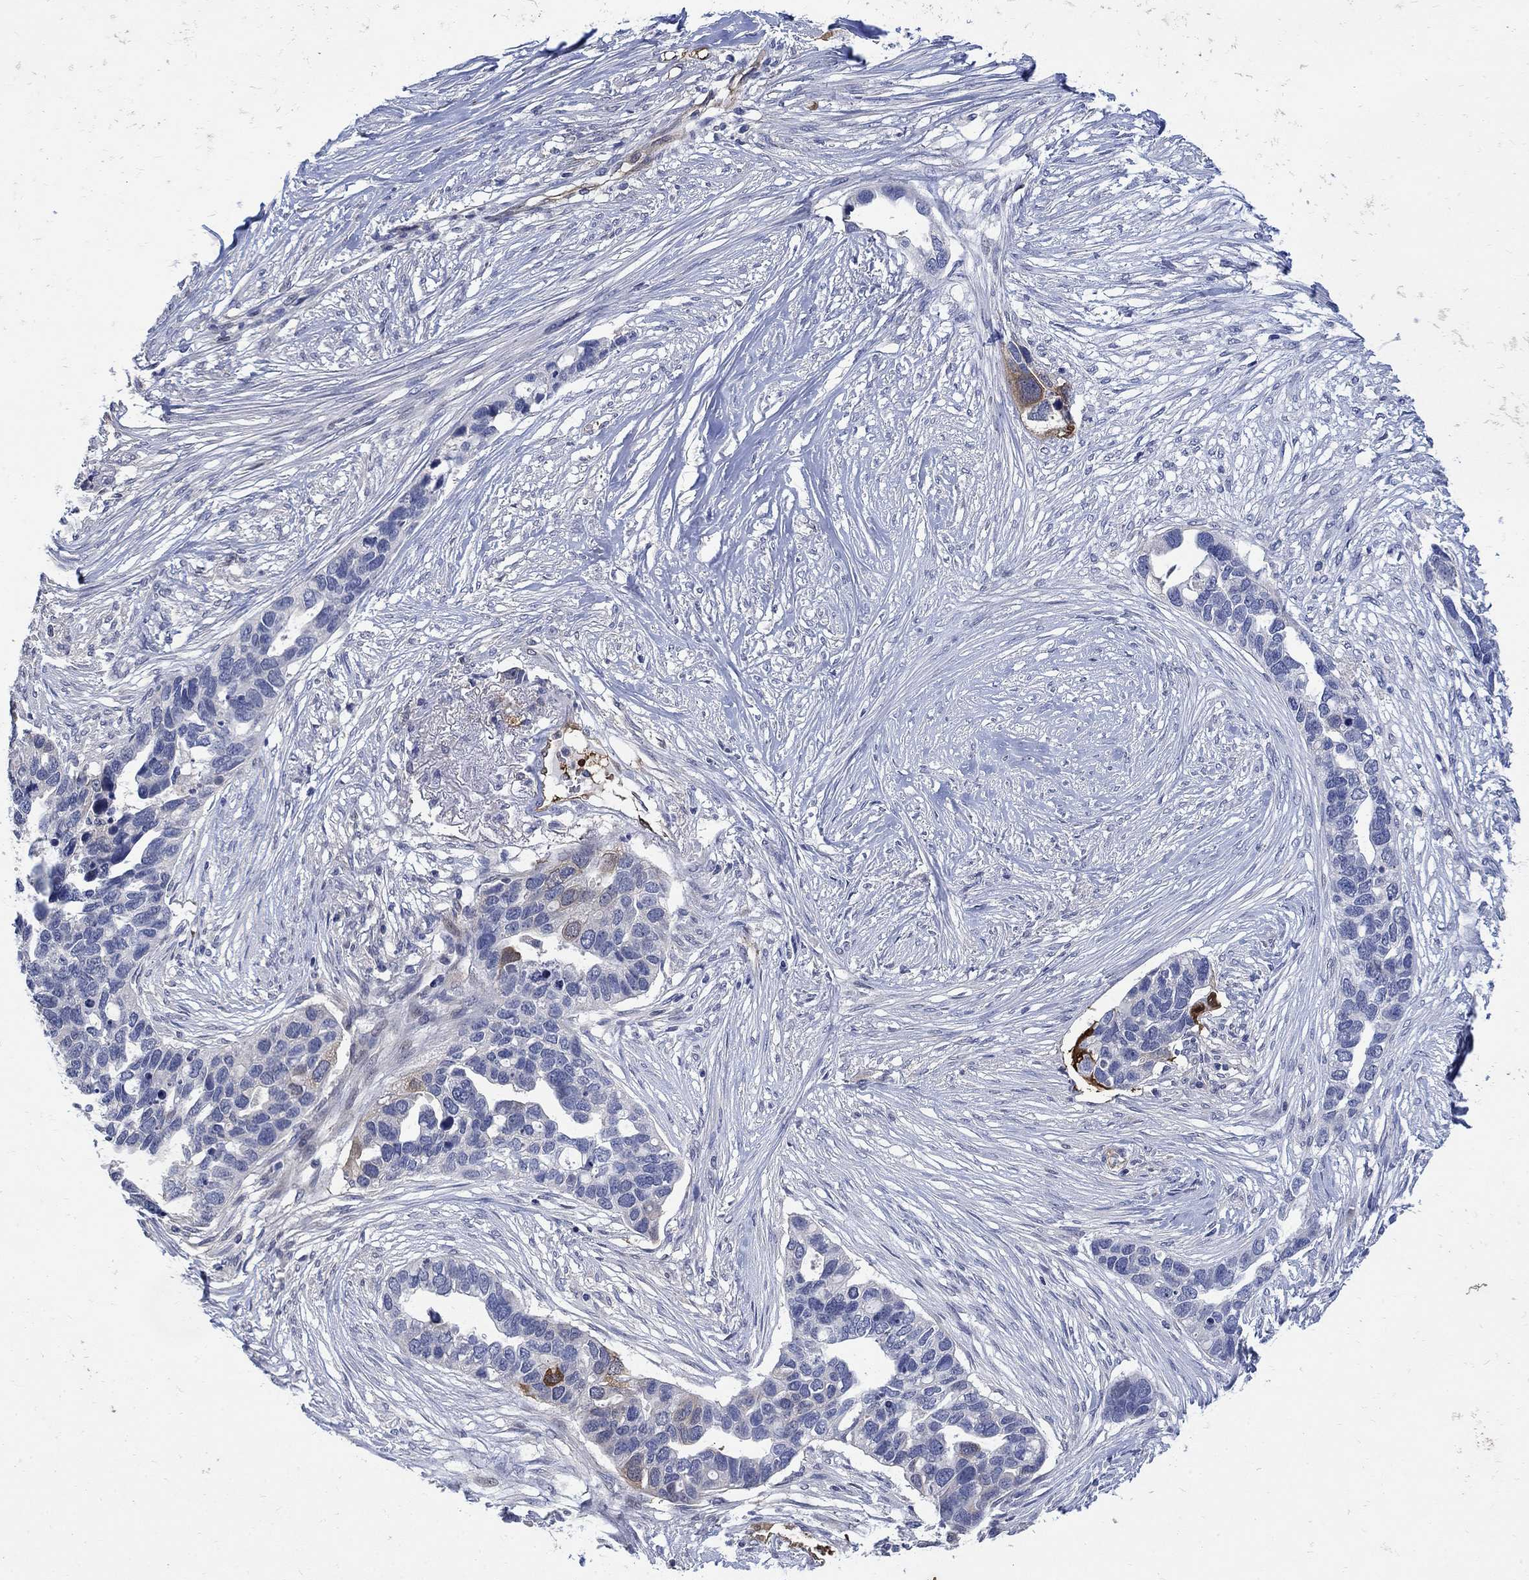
{"staining": {"intensity": "negative", "quantity": "none", "location": "none"}, "tissue": "ovarian cancer", "cell_type": "Tumor cells", "image_type": "cancer", "snomed": [{"axis": "morphology", "description": "Cystadenocarcinoma, serous, NOS"}, {"axis": "topography", "description": "Ovary"}], "caption": "Tumor cells show no significant protein staining in ovarian serous cystadenocarcinoma. Brightfield microscopy of IHC stained with DAB (3,3'-diaminobenzidine) (brown) and hematoxylin (blue), captured at high magnification.", "gene": "TGM2", "patient": {"sex": "female", "age": 54}}